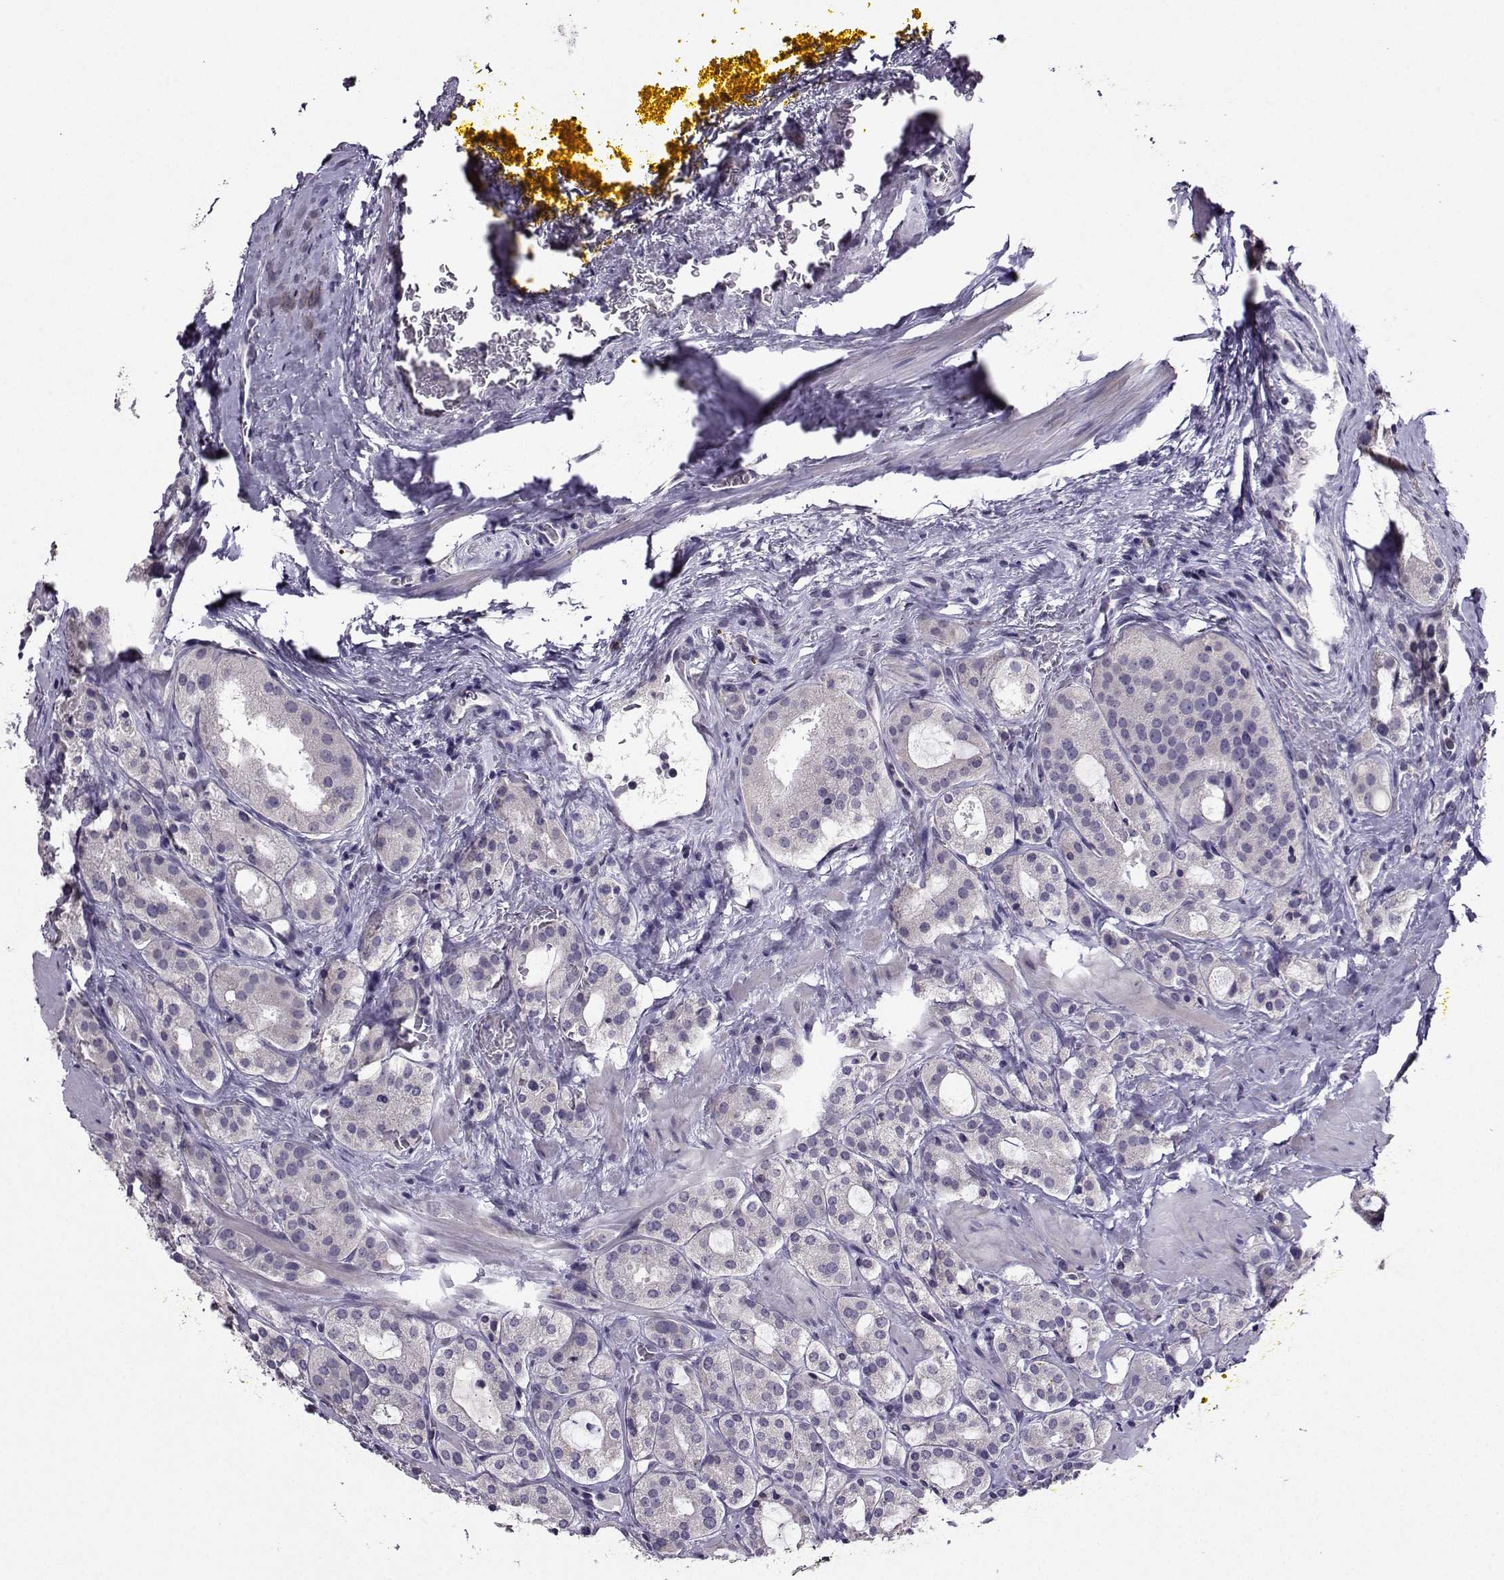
{"staining": {"intensity": "weak", "quantity": "<25%", "location": "cytoplasmic/membranous"}, "tissue": "prostate cancer", "cell_type": "Tumor cells", "image_type": "cancer", "snomed": [{"axis": "morphology", "description": "Adenocarcinoma, NOS"}, {"axis": "morphology", "description": "Adenocarcinoma, High grade"}, {"axis": "topography", "description": "Prostate"}], "caption": "Immunohistochemistry (IHC) image of prostate cancer stained for a protein (brown), which reveals no expression in tumor cells.", "gene": "CRYBB1", "patient": {"sex": "male", "age": 62}}